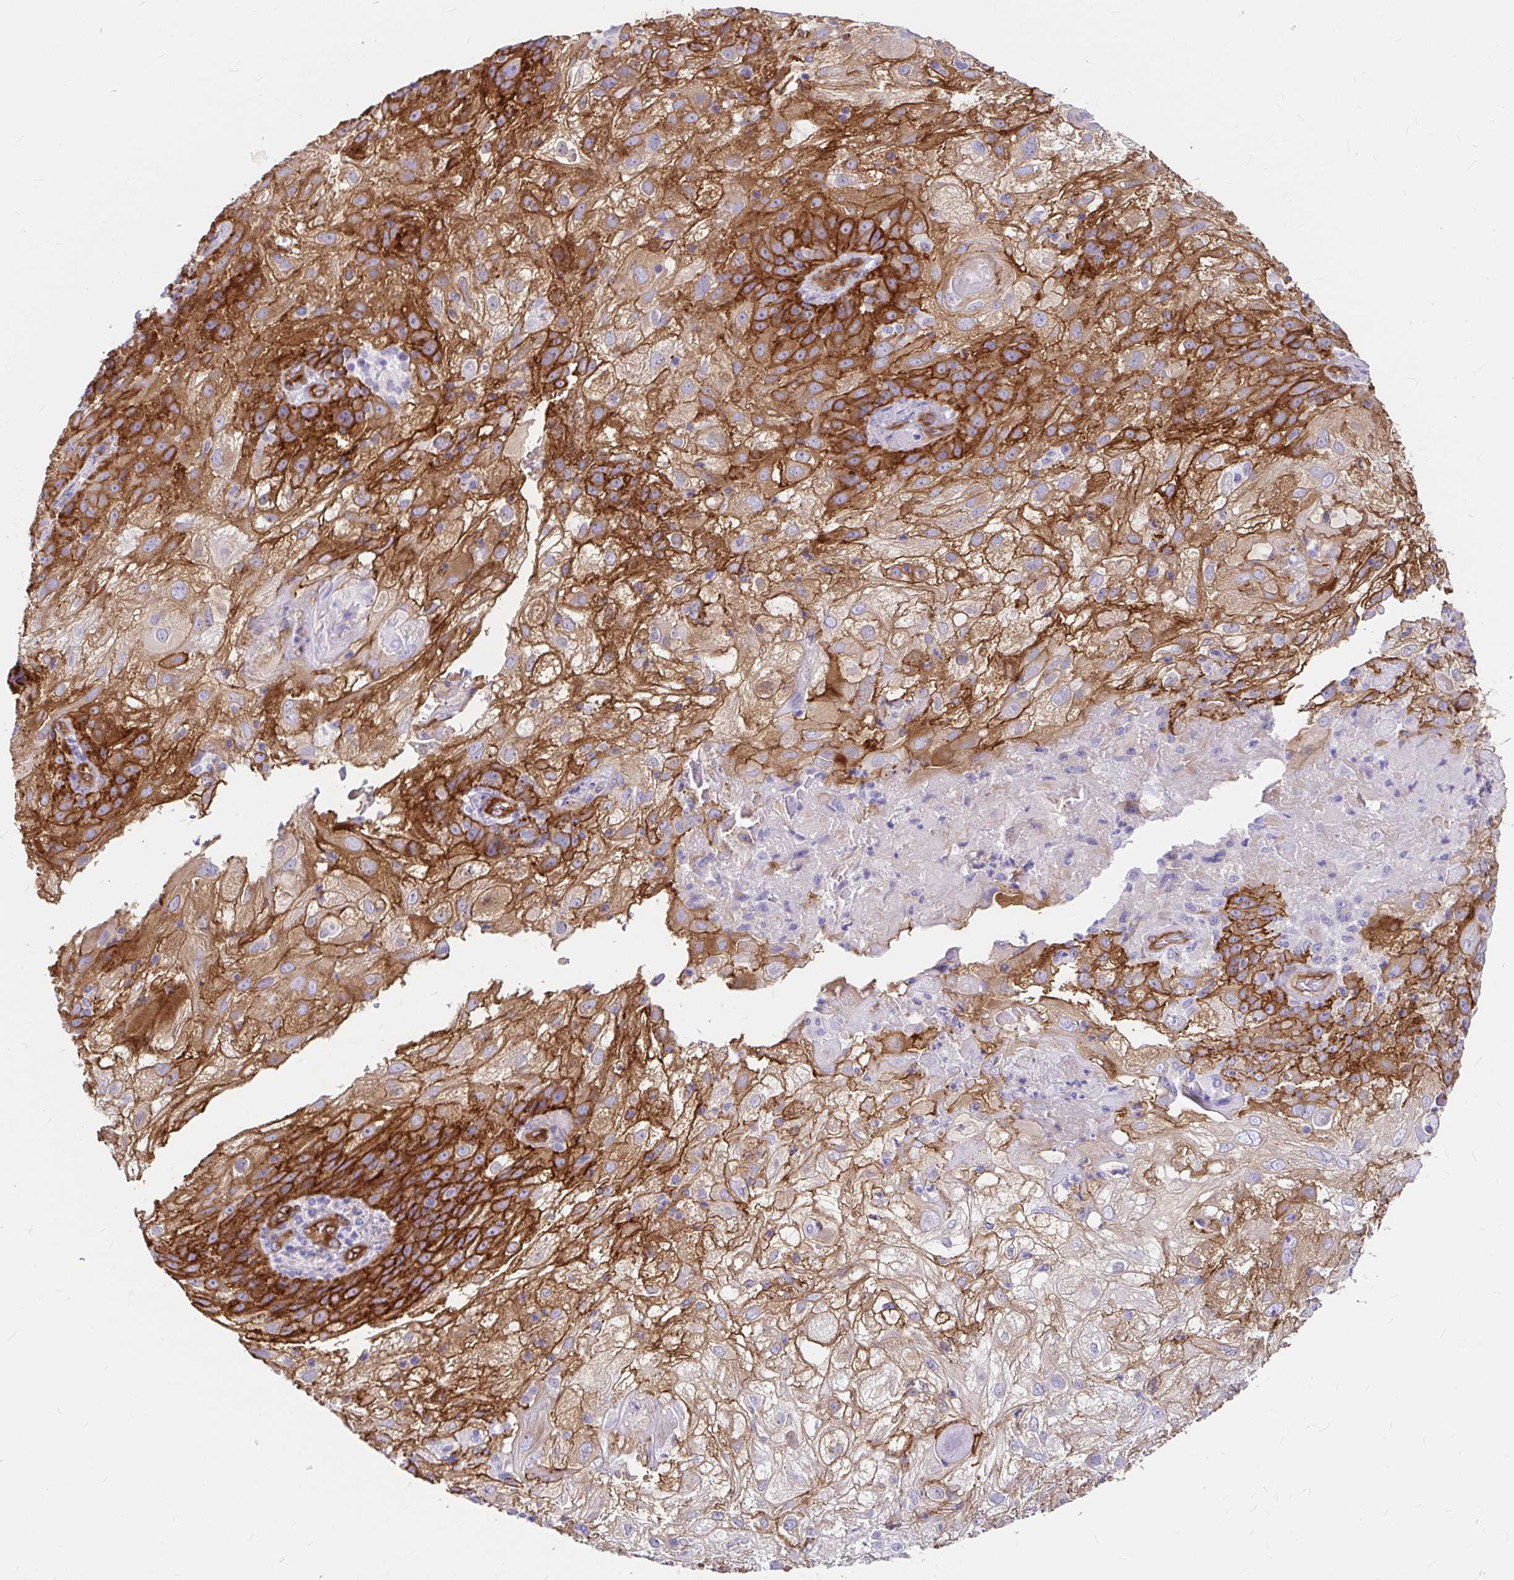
{"staining": {"intensity": "strong", "quantity": ">75%", "location": "cytoplasmic/membranous"}, "tissue": "skin cancer", "cell_type": "Tumor cells", "image_type": "cancer", "snomed": [{"axis": "morphology", "description": "Normal tissue, NOS"}, {"axis": "morphology", "description": "Squamous cell carcinoma, NOS"}, {"axis": "topography", "description": "Skin"}], "caption": "Human skin squamous cell carcinoma stained for a protein (brown) demonstrates strong cytoplasmic/membranous positive staining in approximately >75% of tumor cells.", "gene": "MYO1B", "patient": {"sex": "female", "age": 83}}